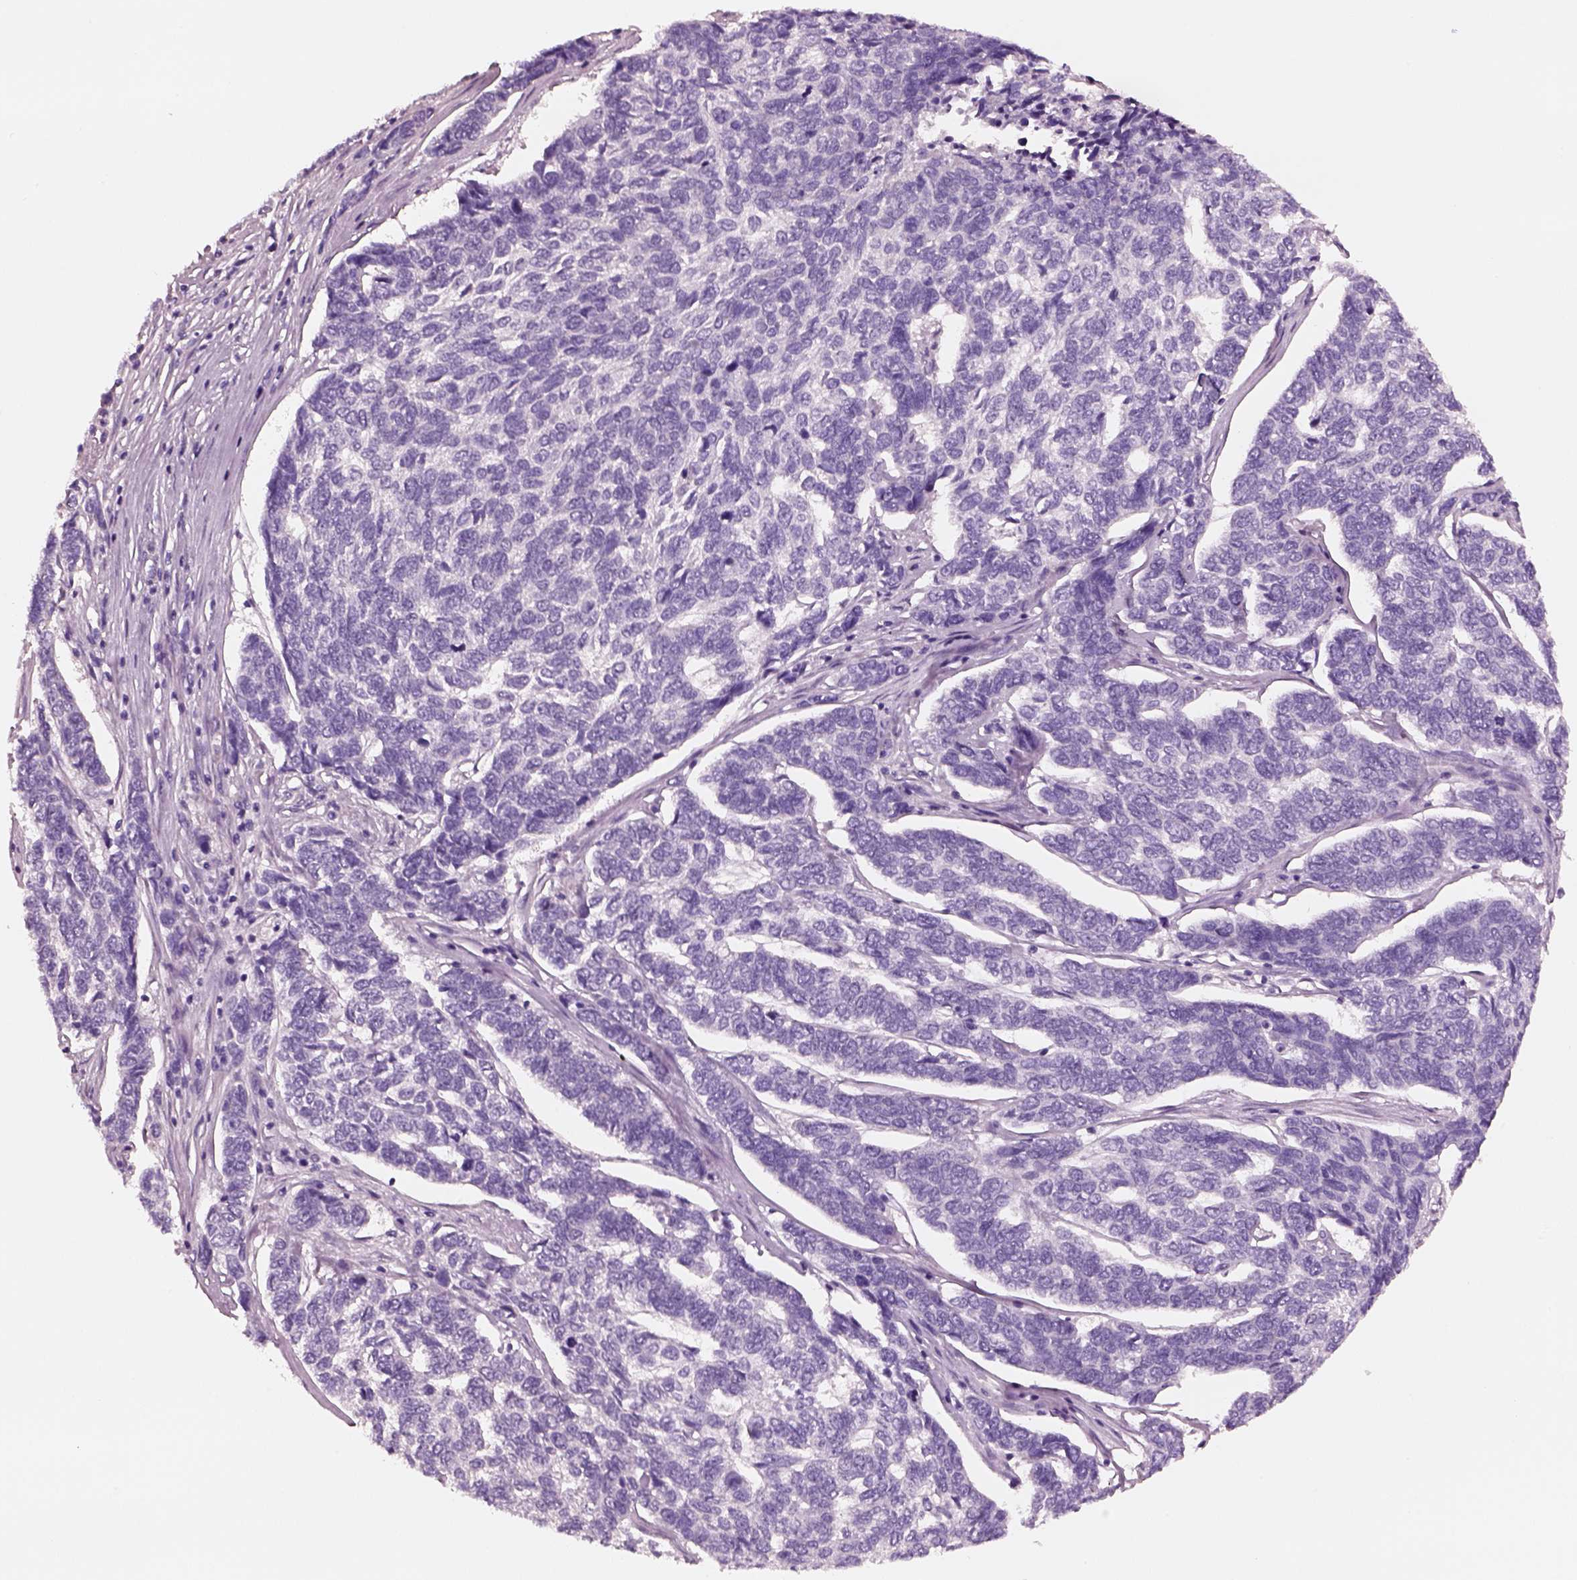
{"staining": {"intensity": "negative", "quantity": "none", "location": "none"}, "tissue": "skin cancer", "cell_type": "Tumor cells", "image_type": "cancer", "snomed": [{"axis": "morphology", "description": "Basal cell carcinoma"}, {"axis": "topography", "description": "Skin"}], "caption": "A high-resolution image shows IHC staining of skin basal cell carcinoma, which reveals no significant expression in tumor cells.", "gene": "ELSPBP1", "patient": {"sex": "female", "age": 65}}